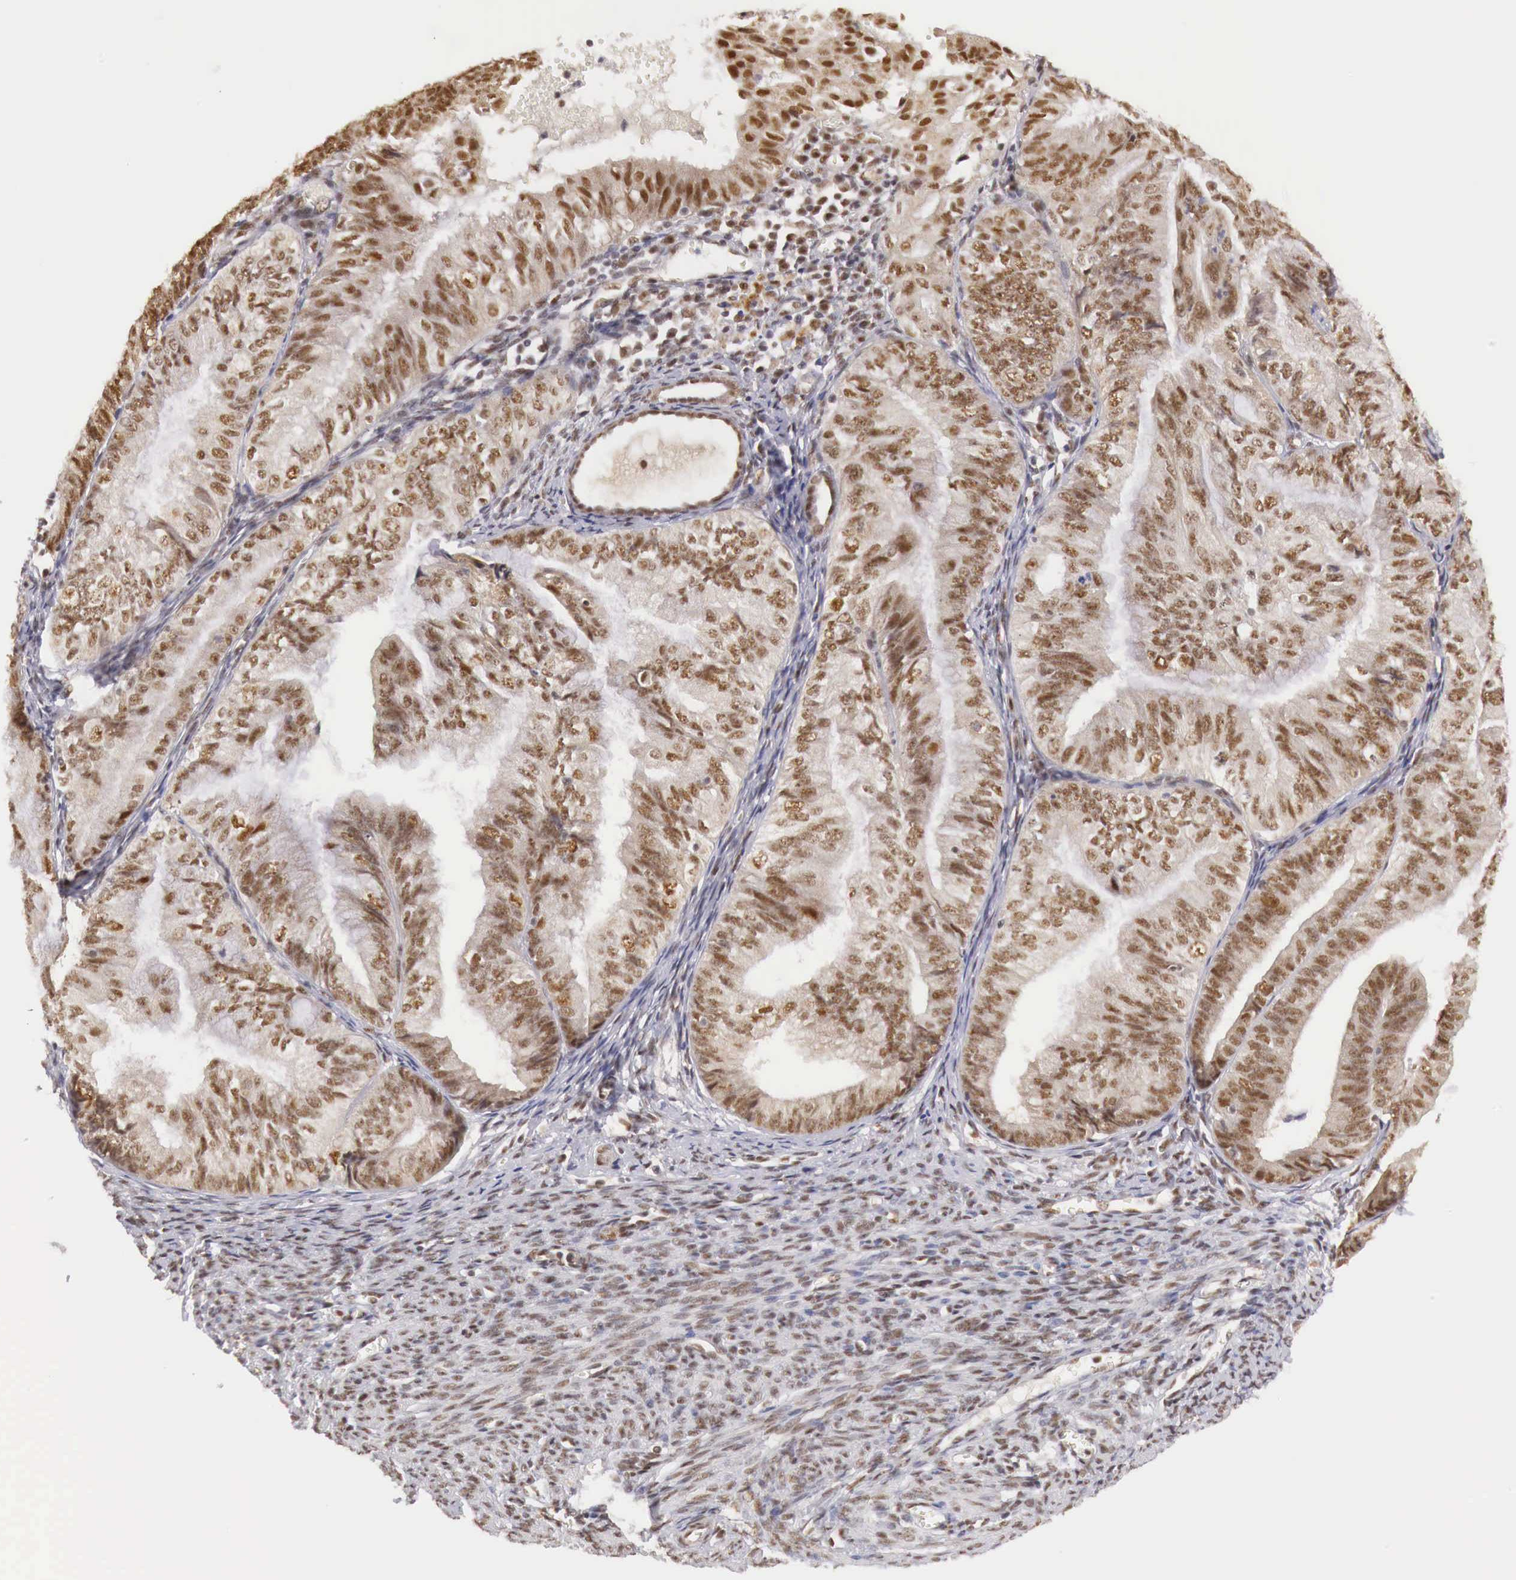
{"staining": {"intensity": "moderate", "quantity": ">75%", "location": "cytoplasmic/membranous,nuclear"}, "tissue": "endometrial cancer", "cell_type": "Tumor cells", "image_type": "cancer", "snomed": [{"axis": "morphology", "description": "Adenocarcinoma, NOS"}, {"axis": "topography", "description": "Endometrium"}], "caption": "Approximately >75% of tumor cells in human adenocarcinoma (endometrial) display moderate cytoplasmic/membranous and nuclear protein staining as visualized by brown immunohistochemical staining.", "gene": "GPKOW", "patient": {"sex": "female", "age": 66}}